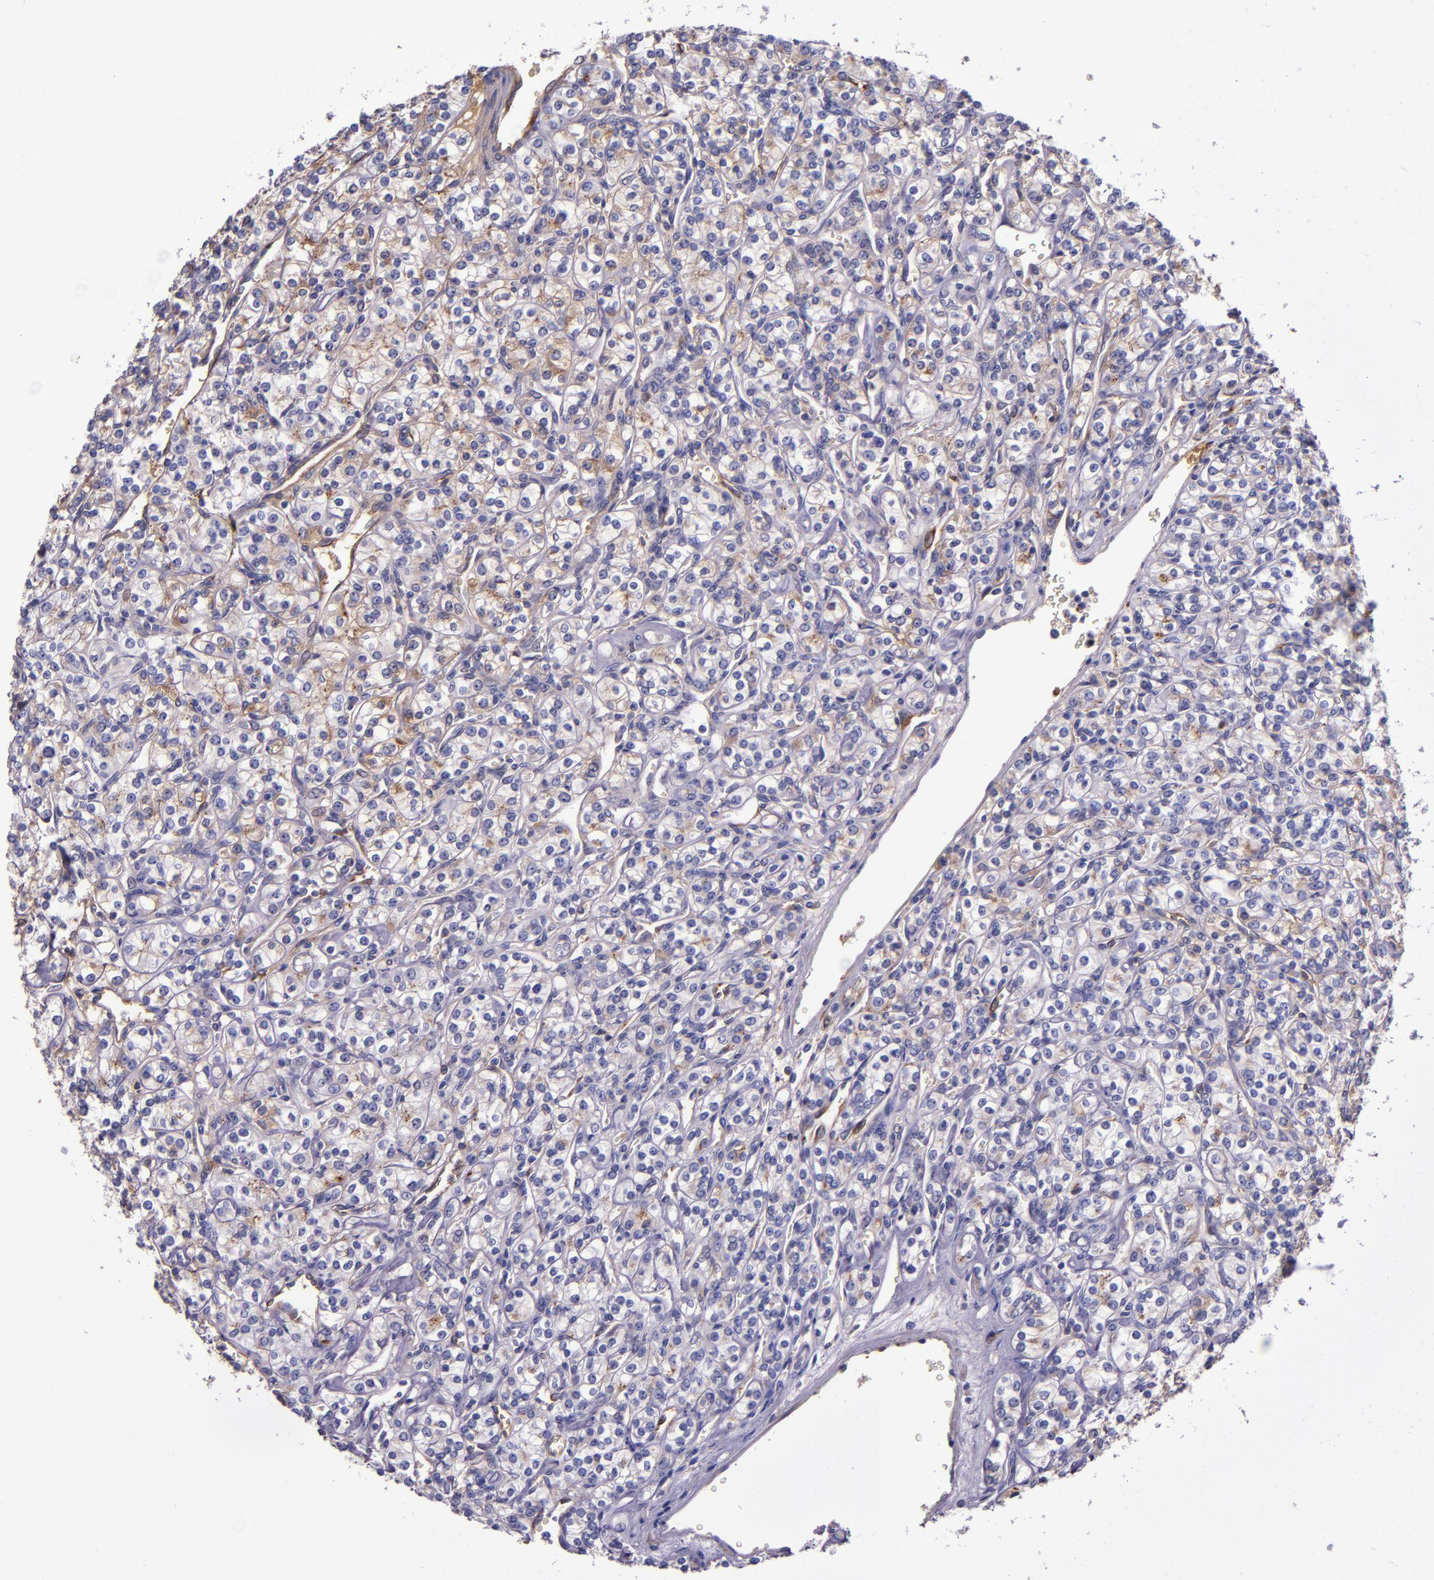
{"staining": {"intensity": "weak", "quantity": "<25%", "location": "cytoplasmic/membranous"}, "tissue": "renal cancer", "cell_type": "Tumor cells", "image_type": "cancer", "snomed": [{"axis": "morphology", "description": "Adenocarcinoma, NOS"}, {"axis": "topography", "description": "Kidney"}], "caption": "Tumor cells are negative for protein expression in human renal cancer. (DAB (3,3'-diaminobenzidine) immunohistochemistry with hematoxylin counter stain).", "gene": "CLEC3B", "patient": {"sex": "male", "age": 77}}